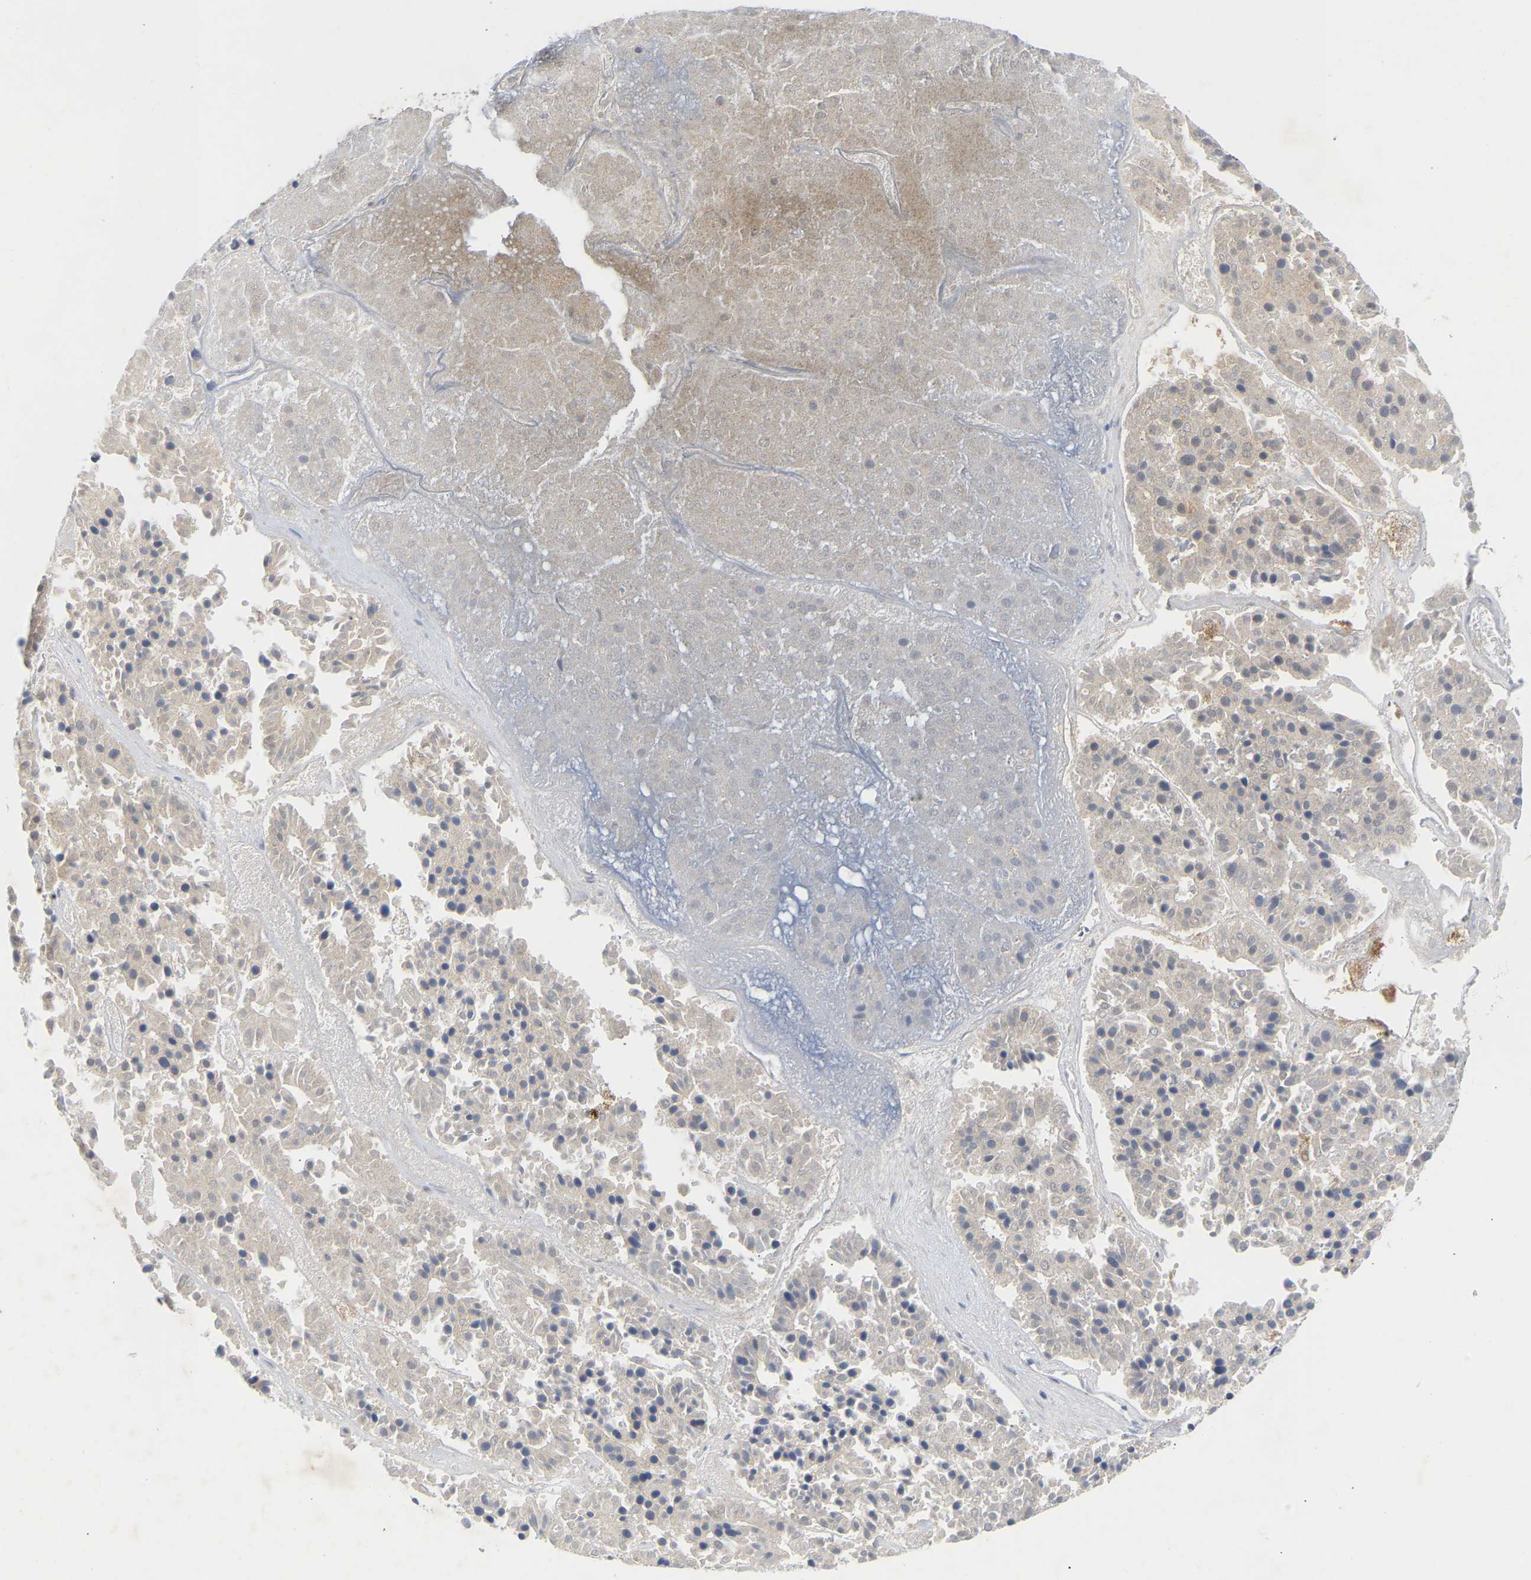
{"staining": {"intensity": "negative", "quantity": "none", "location": "none"}, "tissue": "pancreatic cancer", "cell_type": "Tumor cells", "image_type": "cancer", "snomed": [{"axis": "morphology", "description": "Adenocarcinoma, NOS"}, {"axis": "topography", "description": "Pancreas"}], "caption": "Pancreatic cancer (adenocarcinoma) was stained to show a protein in brown. There is no significant staining in tumor cells. (DAB IHC visualized using brightfield microscopy, high magnification).", "gene": "CCDC6", "patient": {"sex": "male", "age": 50}}